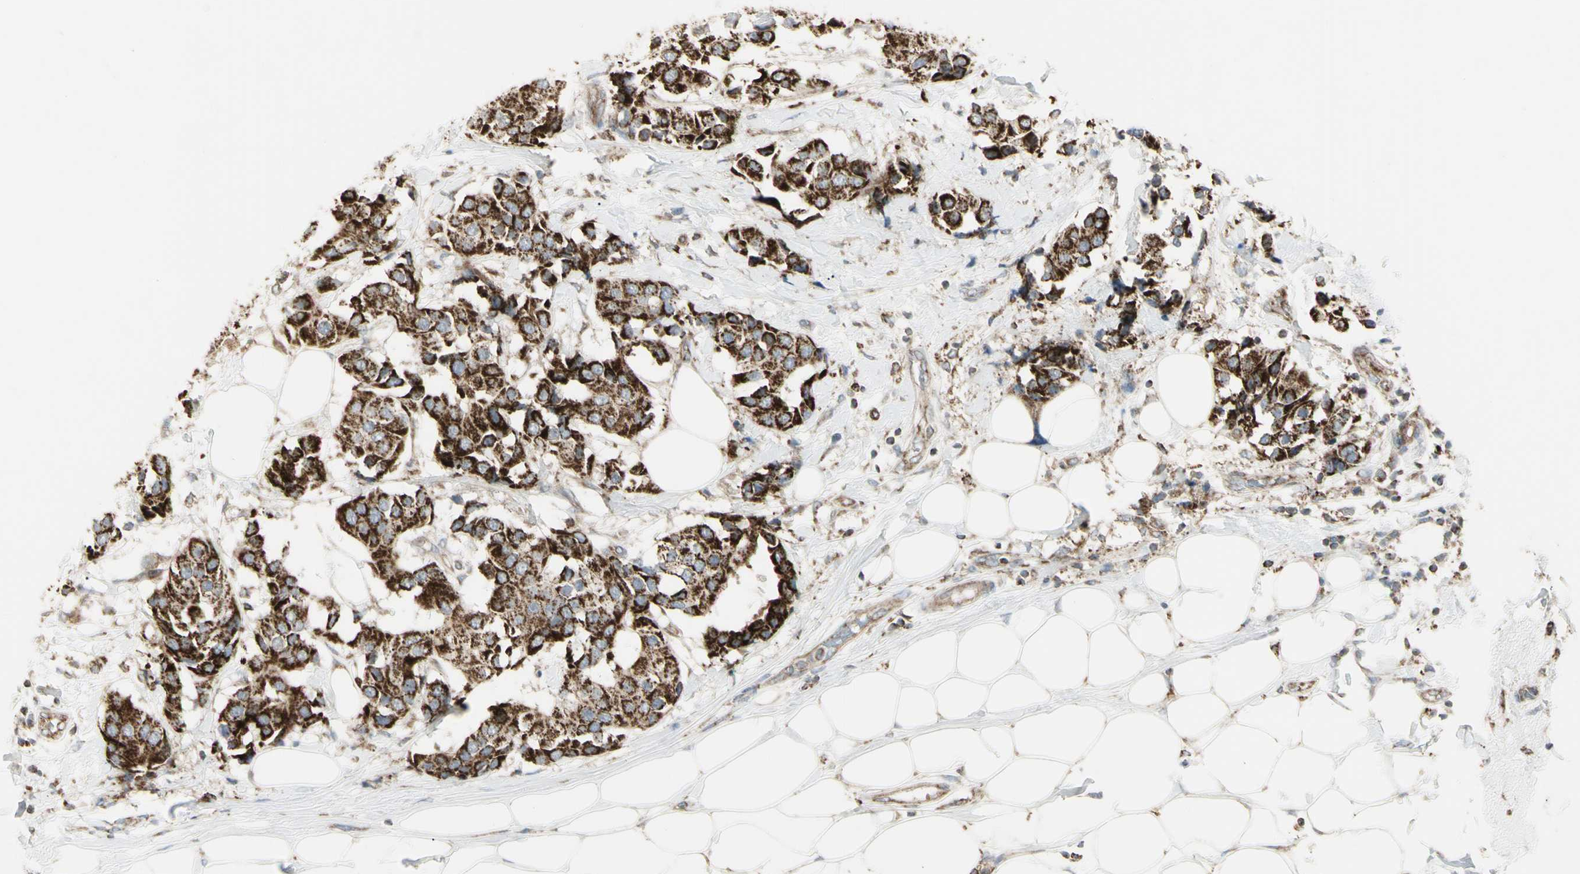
{"staining": {"intensity": "strong", "quantity": ">75%", "location": "cytoplasmic/membranous"}, "tissue": "breast cancer", "cell_type": "Tumor cells", "image_type": "cancer", "snomed": [{"axis": "morphology", "description": "Normal tissue, NOS"}, {"axis": "morphology", "description": "Duct carcinoma"}, {"axis": "topography", "description": "Breast"}], "caption": "Breast cancer stained with immunohistochemistry (IHC) reveals strong cytoplasmic/membranous positivity in approximately >75% of tumor cells. The protein of interest is shown in brown color, while the nuclei are stained blue.", "gene": "CYB5R1", "patient": {"sex": "female", "age": 39}}